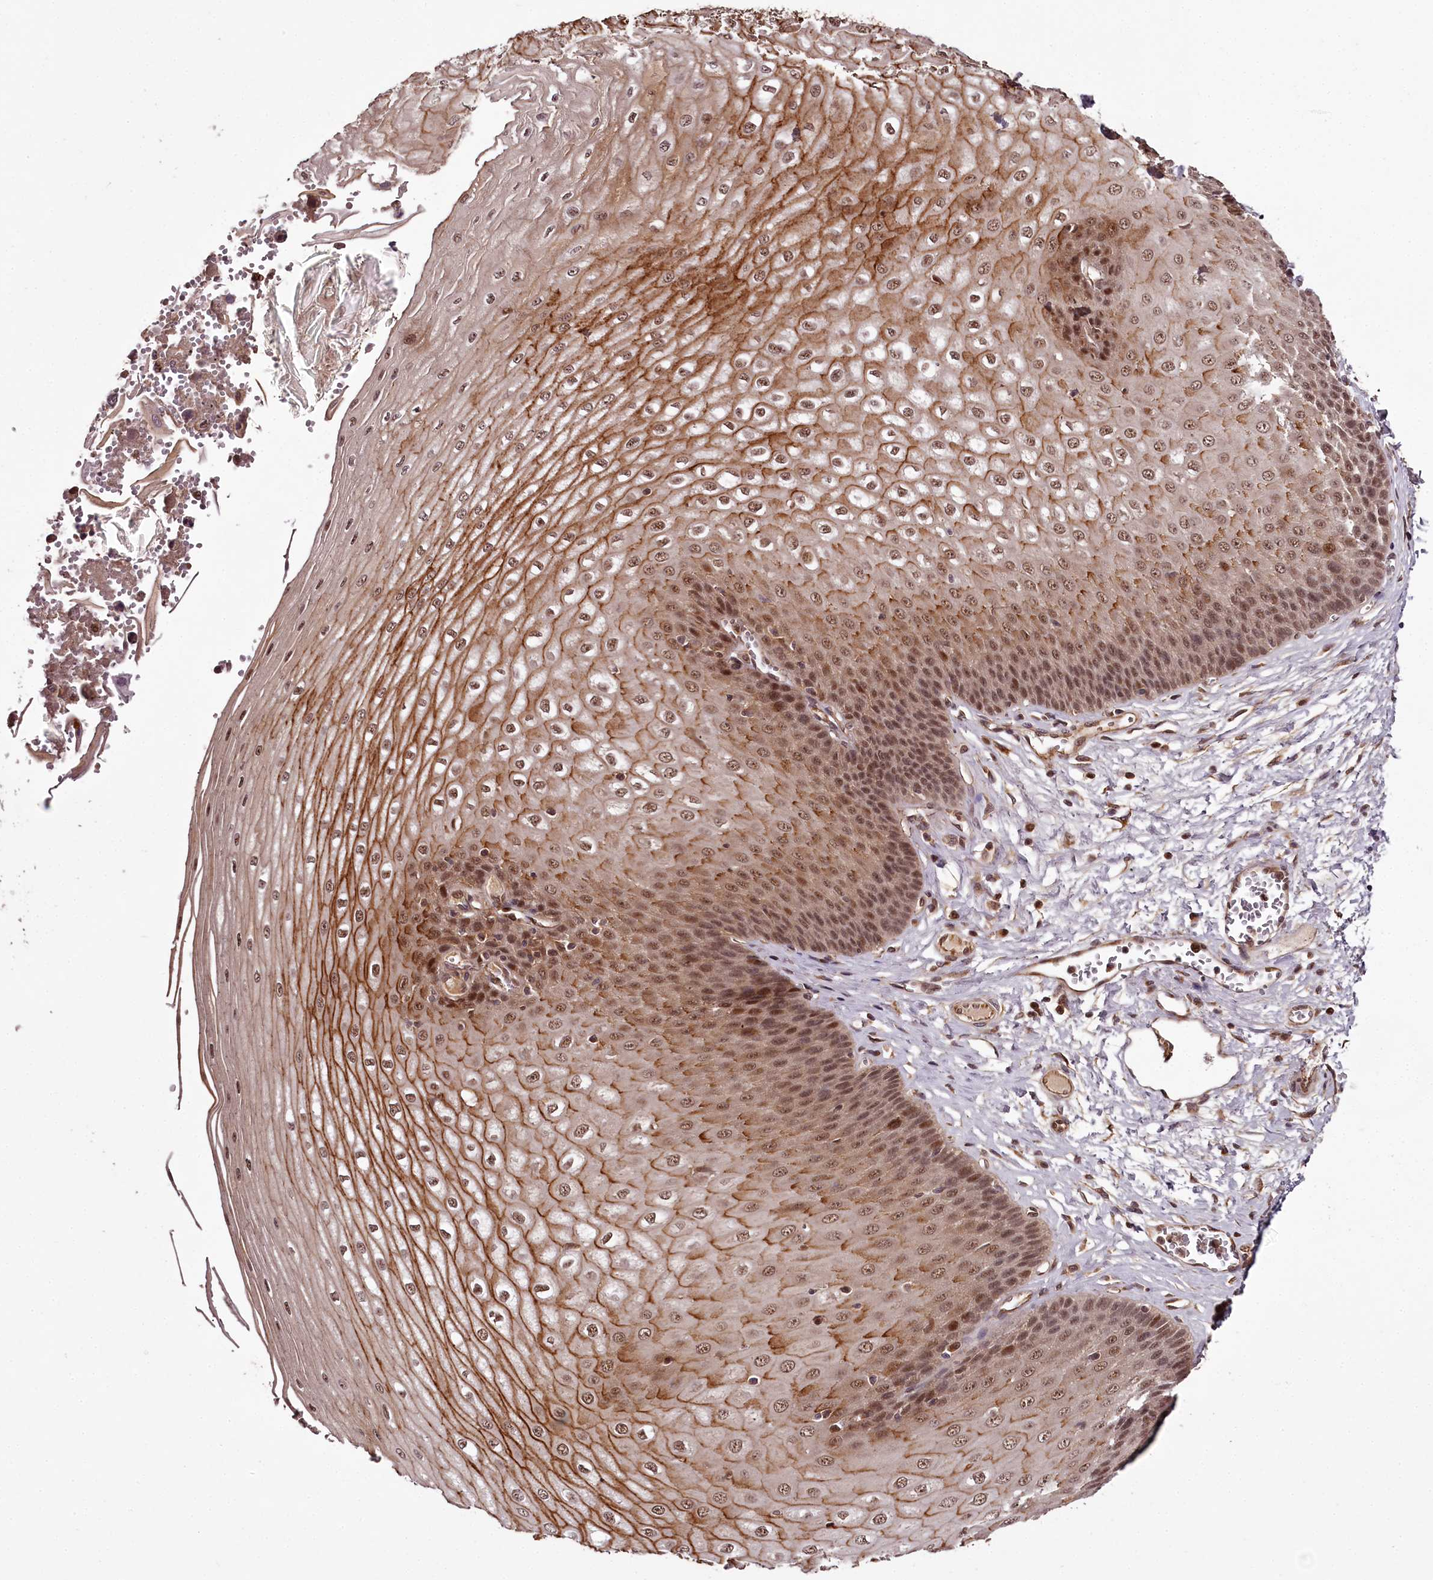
{"staining": {"intensity": "strong", "quantity": ">75%", "location": "cytoplasmic/membranous,nuclear"}, "tissue": "esophagus", "cell_type": "Squamous epithelial cells", "image_type": "normal", "snomed": [{"axis": "morphology", "description": "Normal tissue, NOS"}, {"axis": "topography", "description": "Esophagus"}], "caption": "Esophagus stained with immunohistochemistry demonstrates strong cytoplasmic/membranous,nuclear positivity in about >75% of squamous epithelial cells.", "gene": "MAML3", "patient": {"sex": "male", "age": 60}}